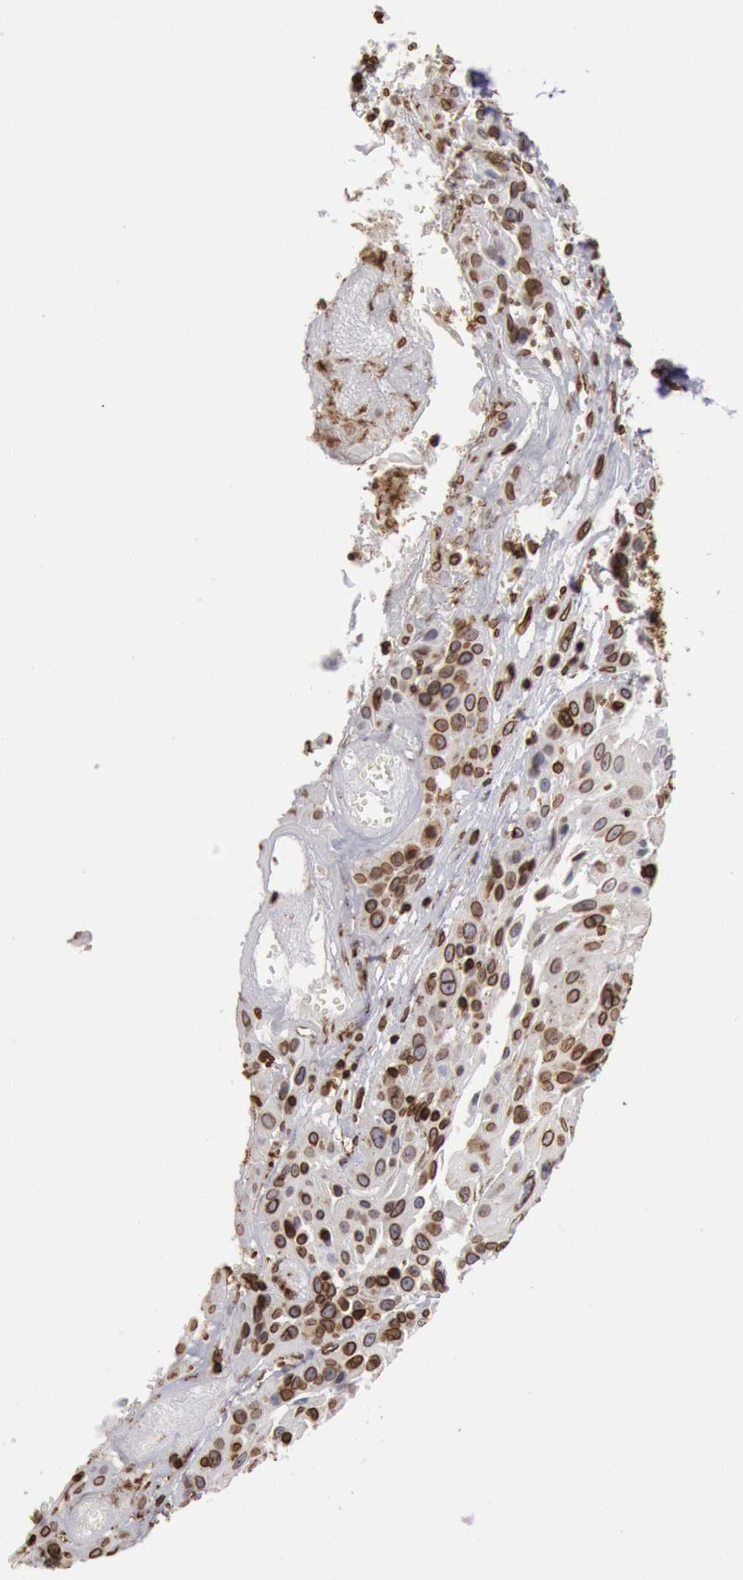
{"staining": {"intensity": "strong", "quantity": "25%-75%", "location": "cytoplasmic/membranous,nuclear"}, "tissue": "cervical cancer", "cell_type": "Tumor cells", "image_type": "cancer", "snomed": [{"axis": "morphology", "description": "Squamous cell carcinoma, NOS"}, {"axis": "topography", "description": "Cervix"}], "caption": "Human cervical cancer stained with a protein marker shows strong staining in tumor cells.", "gene": "SUN2", "patient": {"sex": "female", "age": 57}}